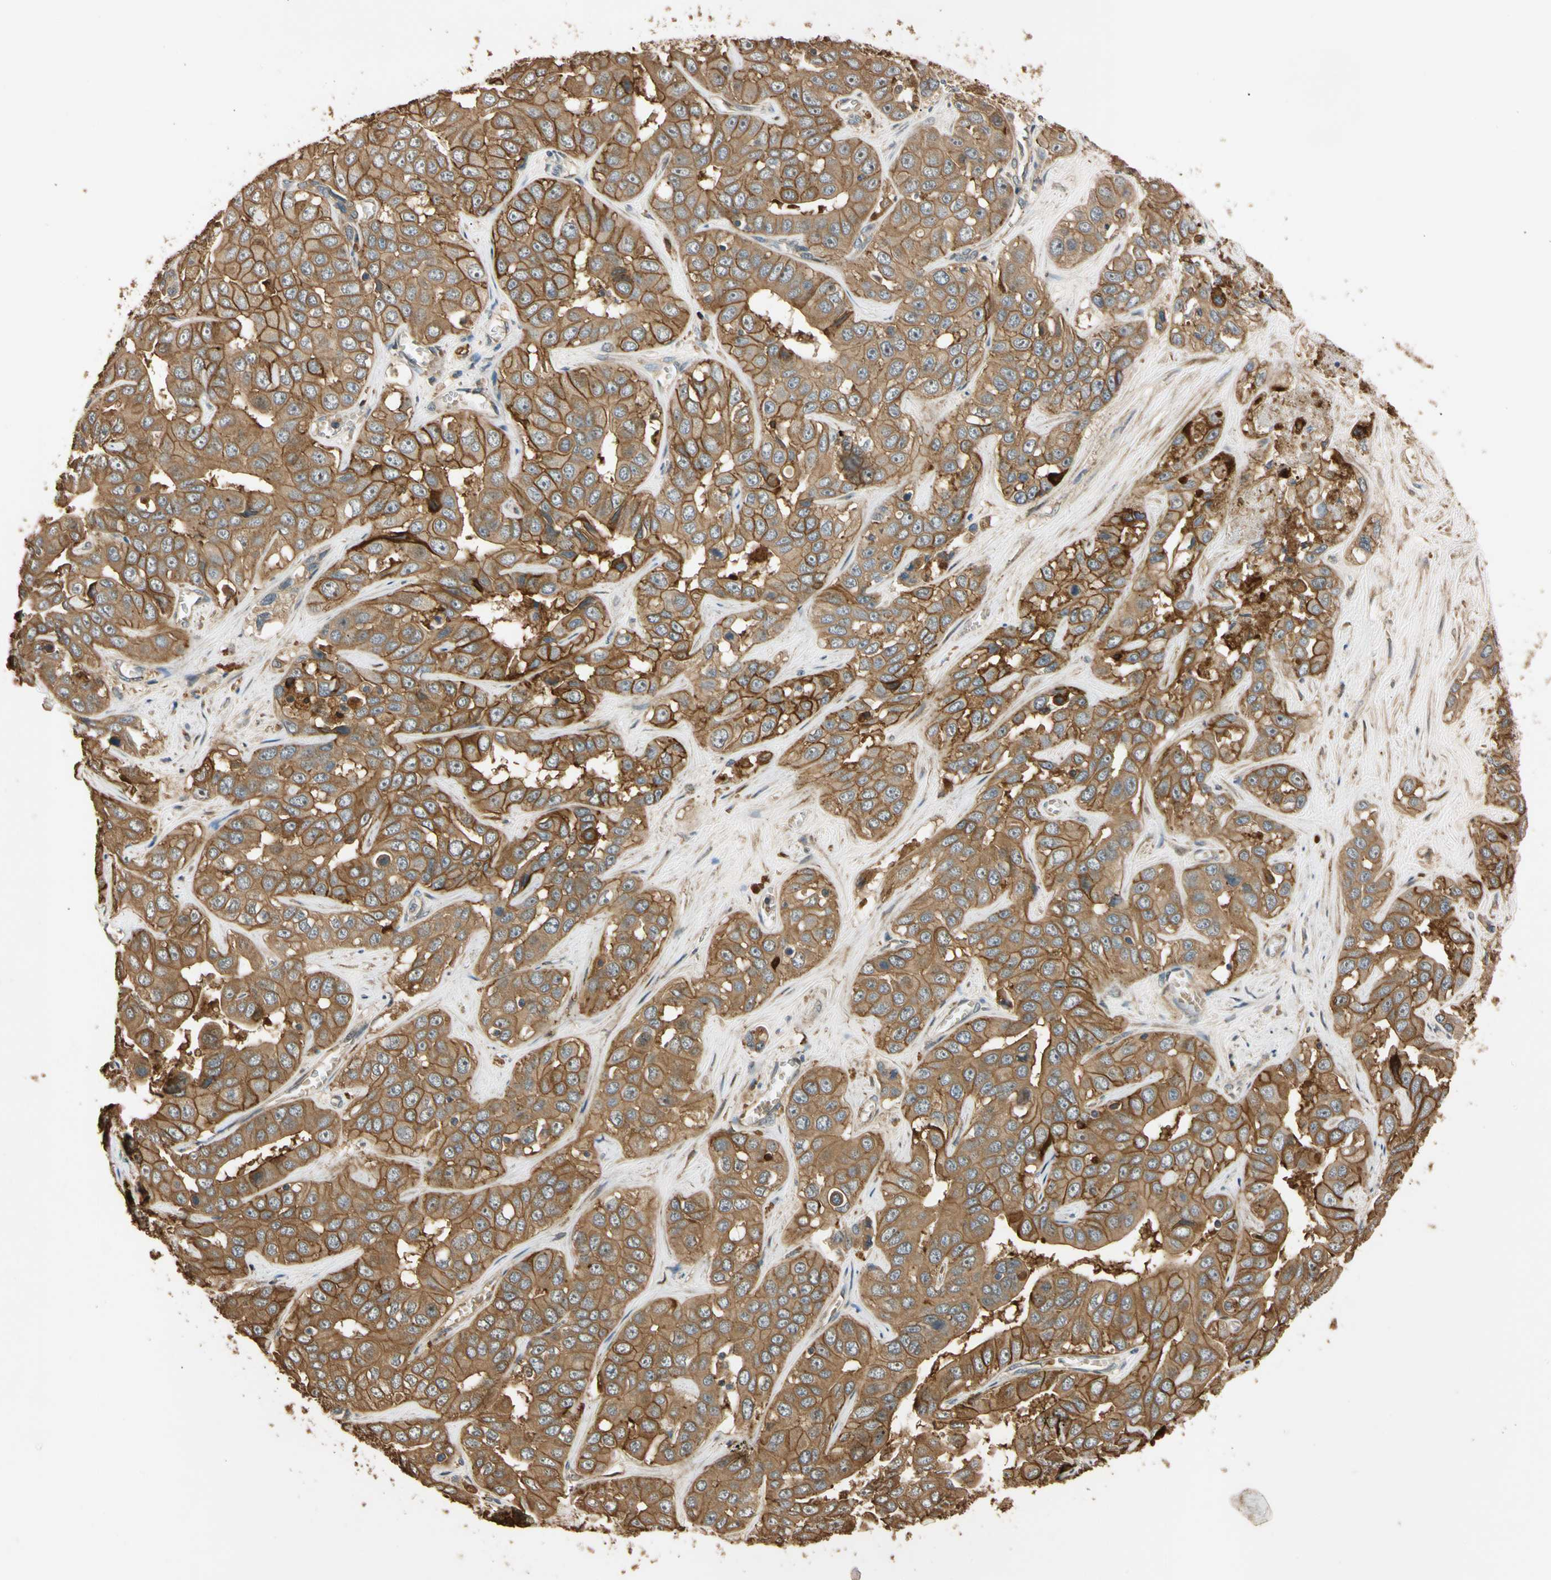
{"staining": {"intensity": "strong", "quantity": ">75%", "location": "cytoplasmic/membranous"}, "tissue": "liver cancer", "cell_type": "Tumor cells", "image_type": "cancer", "snomed": [{"axis": "morphology", "description": "Cholangiocarcinoma"}, {"axis": "topography", "description": "Liver"}], "caption": "Human cholangiocarcinoma (liver) stained with a brown dye shows strong cytoplasmic/membranous positive expression in approximately >75% of tumor cells.", "gene": "MGRN1", "patient": {"sex": "female", "age": 52}}